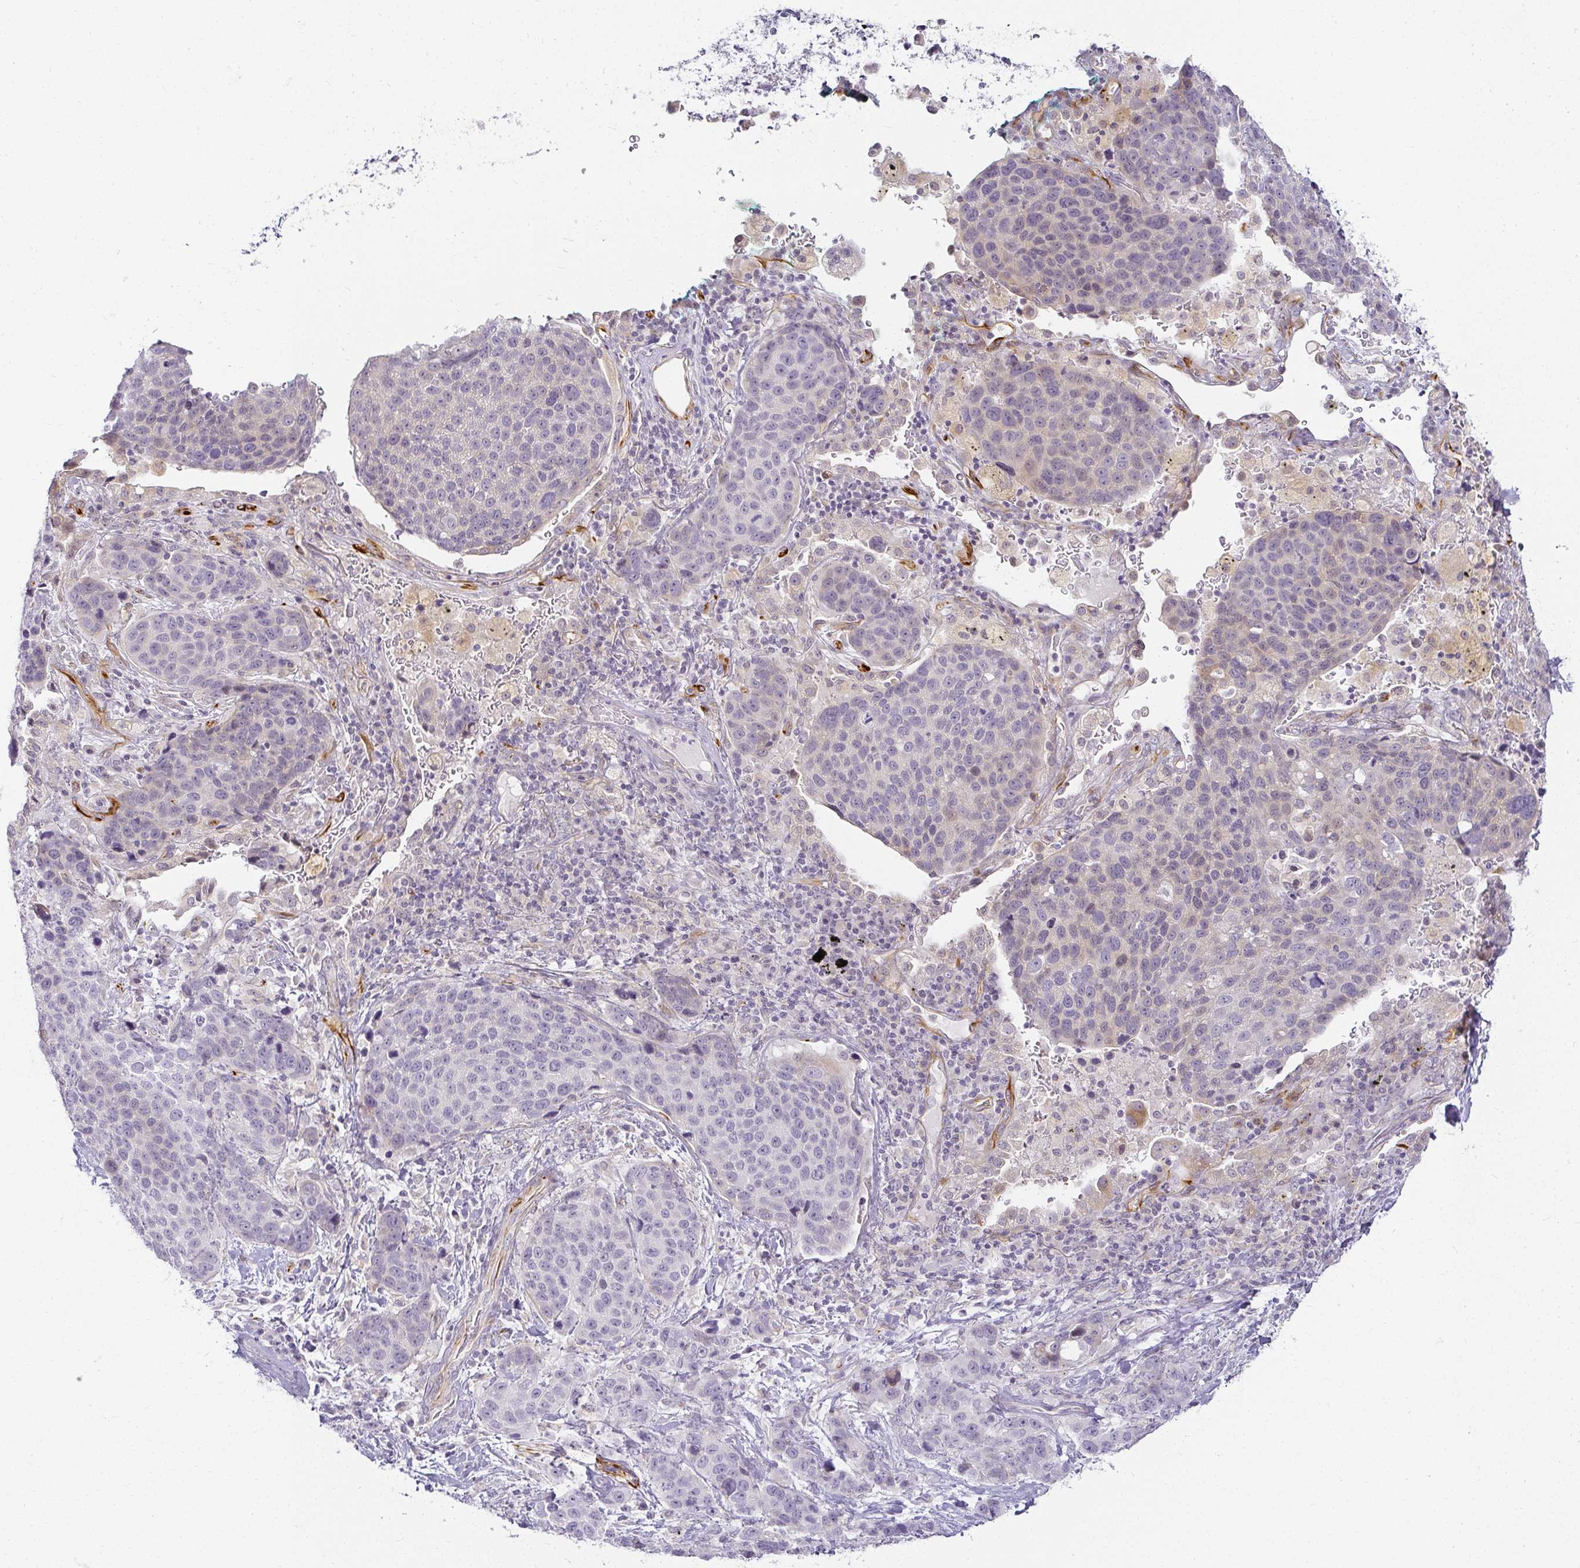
{"staining": {"intensity": "negative", "quantity": "none", "location": "none"}, "tissue": "lung cancer", "cell_type": "Tumor cells", "image_type": "cancer", "snomed": [{"axis": "morphology", "description": "Squamous cell carcinoma, NOS"}, {"axis": "topography", "description": "Lymph node"}, {"axis": "topography", "description": "Lung"}], "caption": "This is an IHC histopathology image of squamous cell carcinoma (lung). There is no expression in tumor cells.", "gene": "ACAN", "patient": {"sex": "male", "age": 61}}